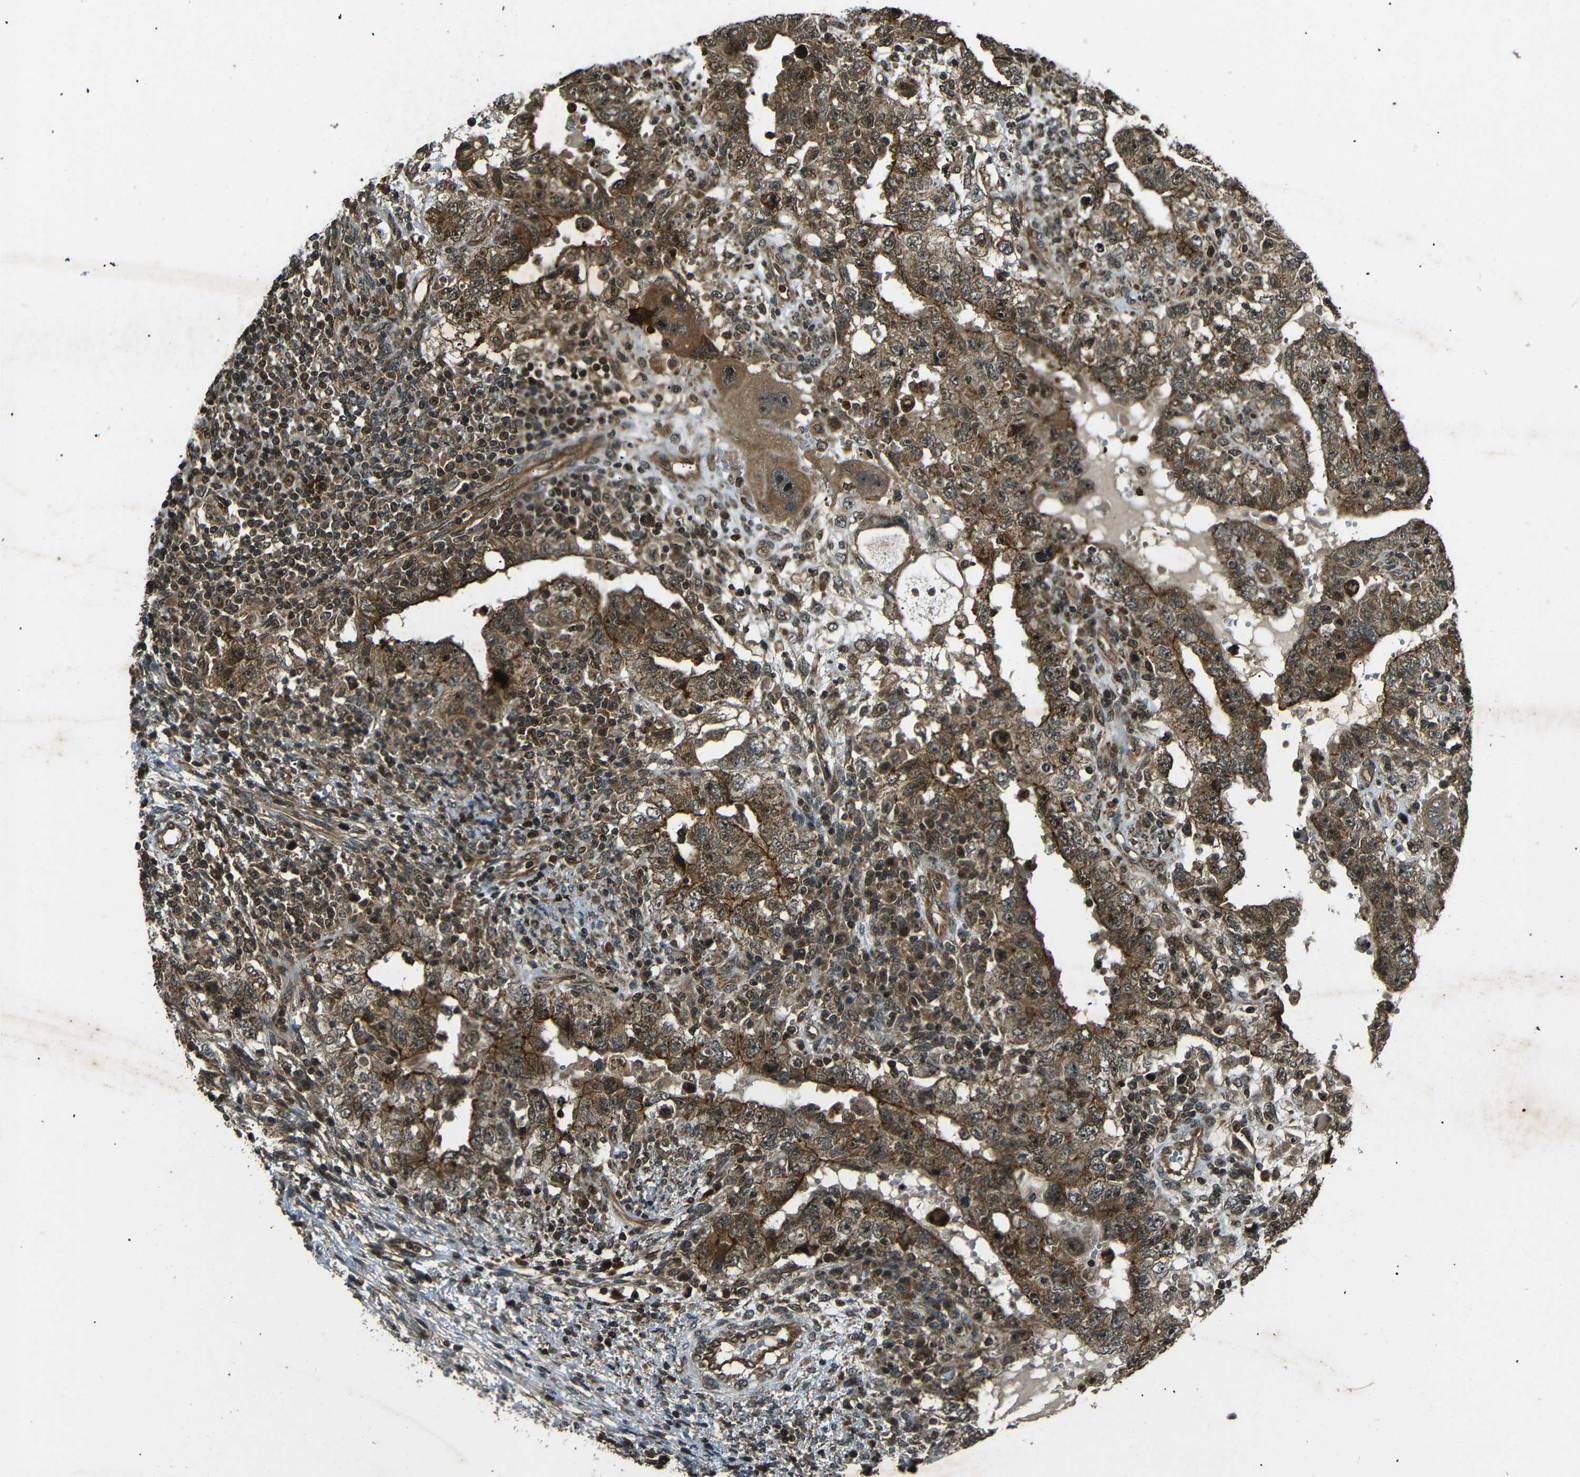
{"staining": {"intensity": "strong", "quantity": ">75%", "location": "cytoplasmic/membranous"}, "tissue": "testis cancer", "cell_type": "Tumor cells", "image_type": "cancer", "snomed": [{"axis": "morphology", "description": "Carcinoma, Embryonal, NOS"}, {"axis": "topography", "description": "Testis"}], "caption": "Testis cancer (embryonal carcinoma) stained with immunohistochemistry (IHC) reveals strong cytoplasmic/membranous expression in approximately >75% of tumor cells. (IHC, brightfield microscopy, high magnification).", "gene": "PLK2", "patient": {"sex": "male", "age": 26}}